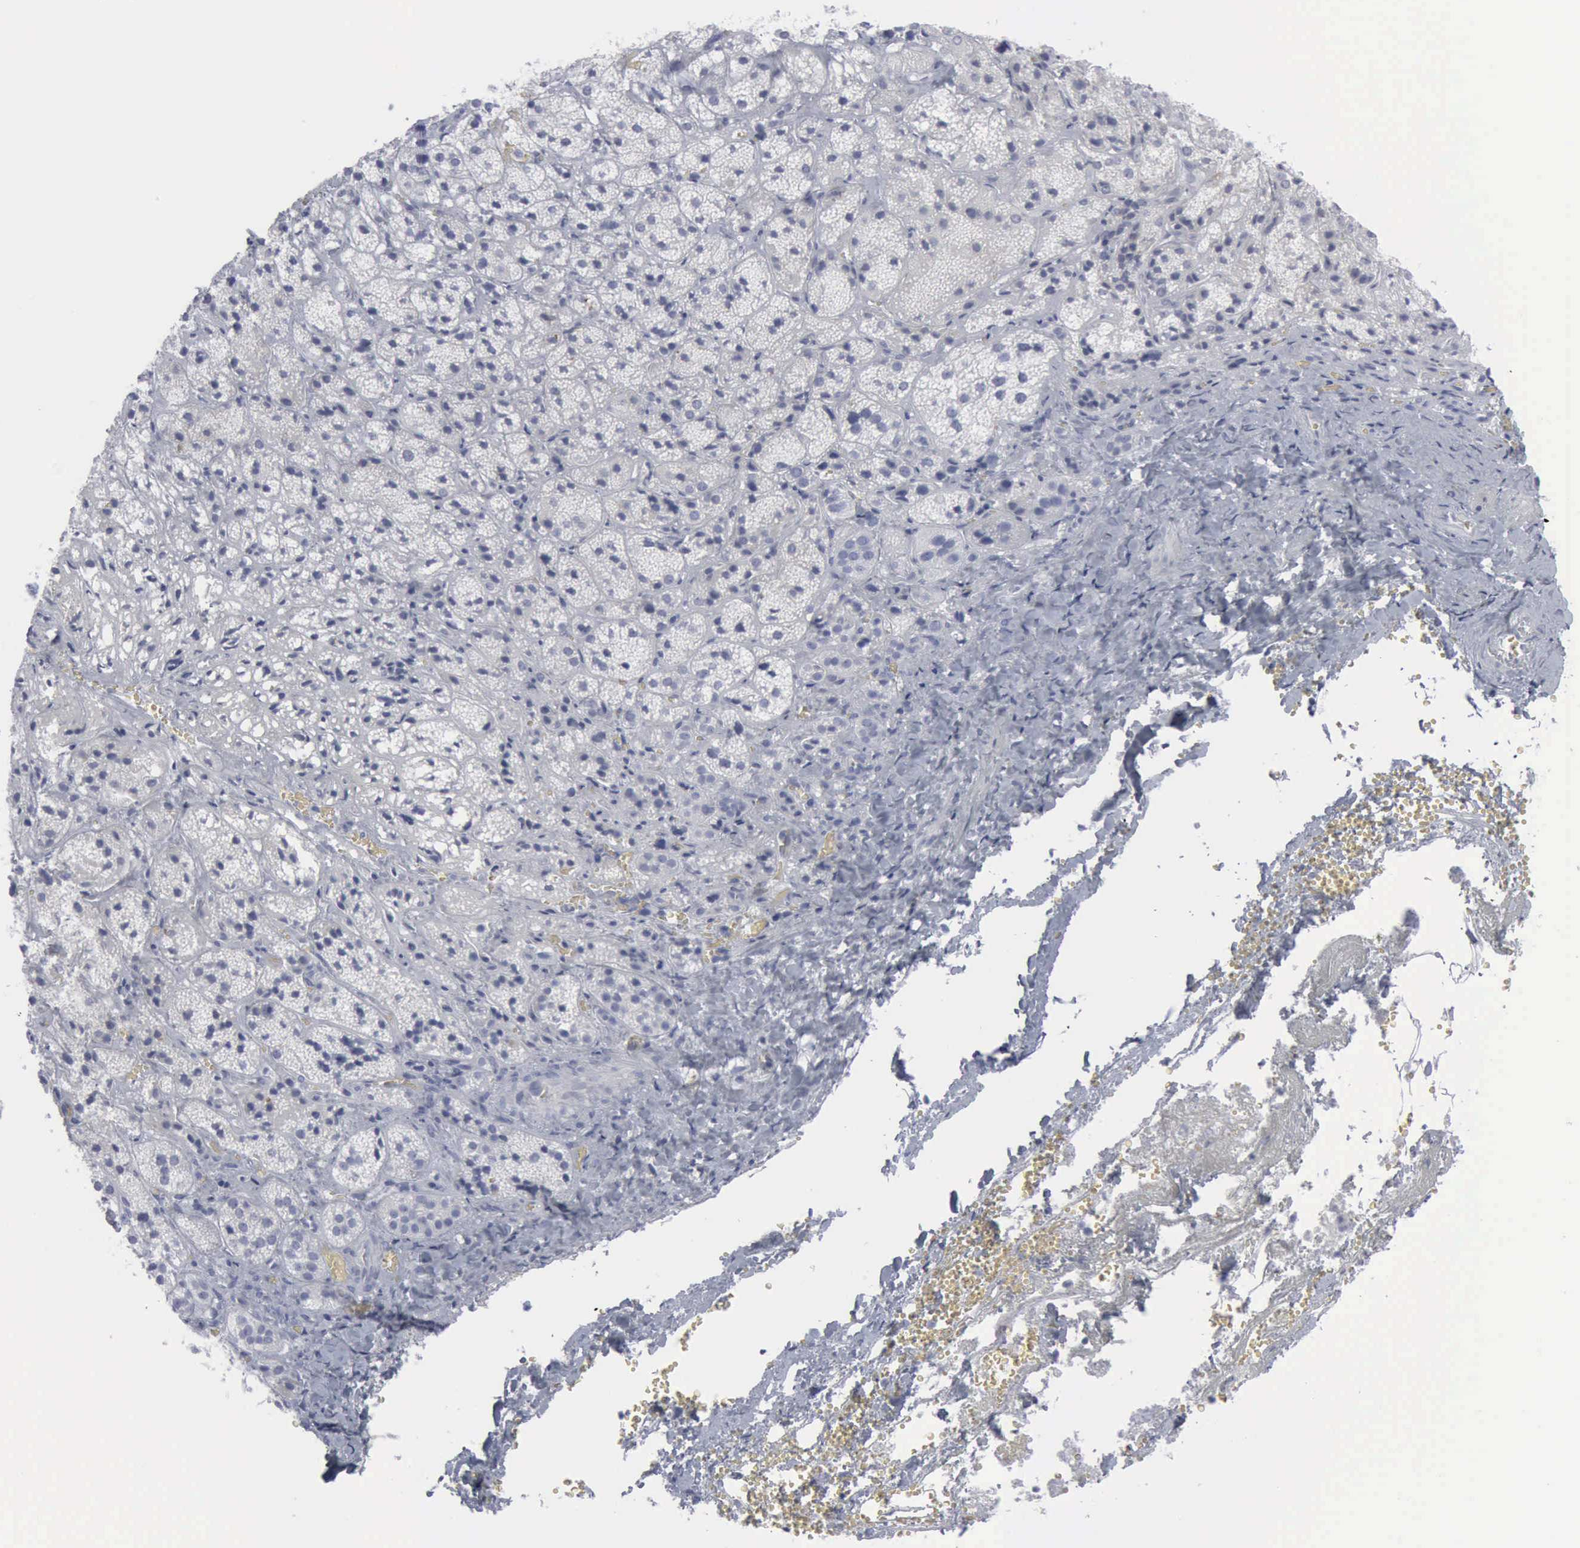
{"staining": {"intensity": "negative", "quantity": "none", "location": "none"}, "tissue": "adrenal gland", "cell_type": "Glandular cells", "image_type": "normal", "snomed": [{"axis": "morphology", "description": "Normal tissue, NOS"}, {"axis": "topography", "description": "Adrenal gland"}], "caption": "IHC micrograph of normal human adrenal gland stained for a protein (brown), which exhibits no staining in glandular cells.", "gene": "VCAM1", "patient": {"sex": "female", "age": 71}}